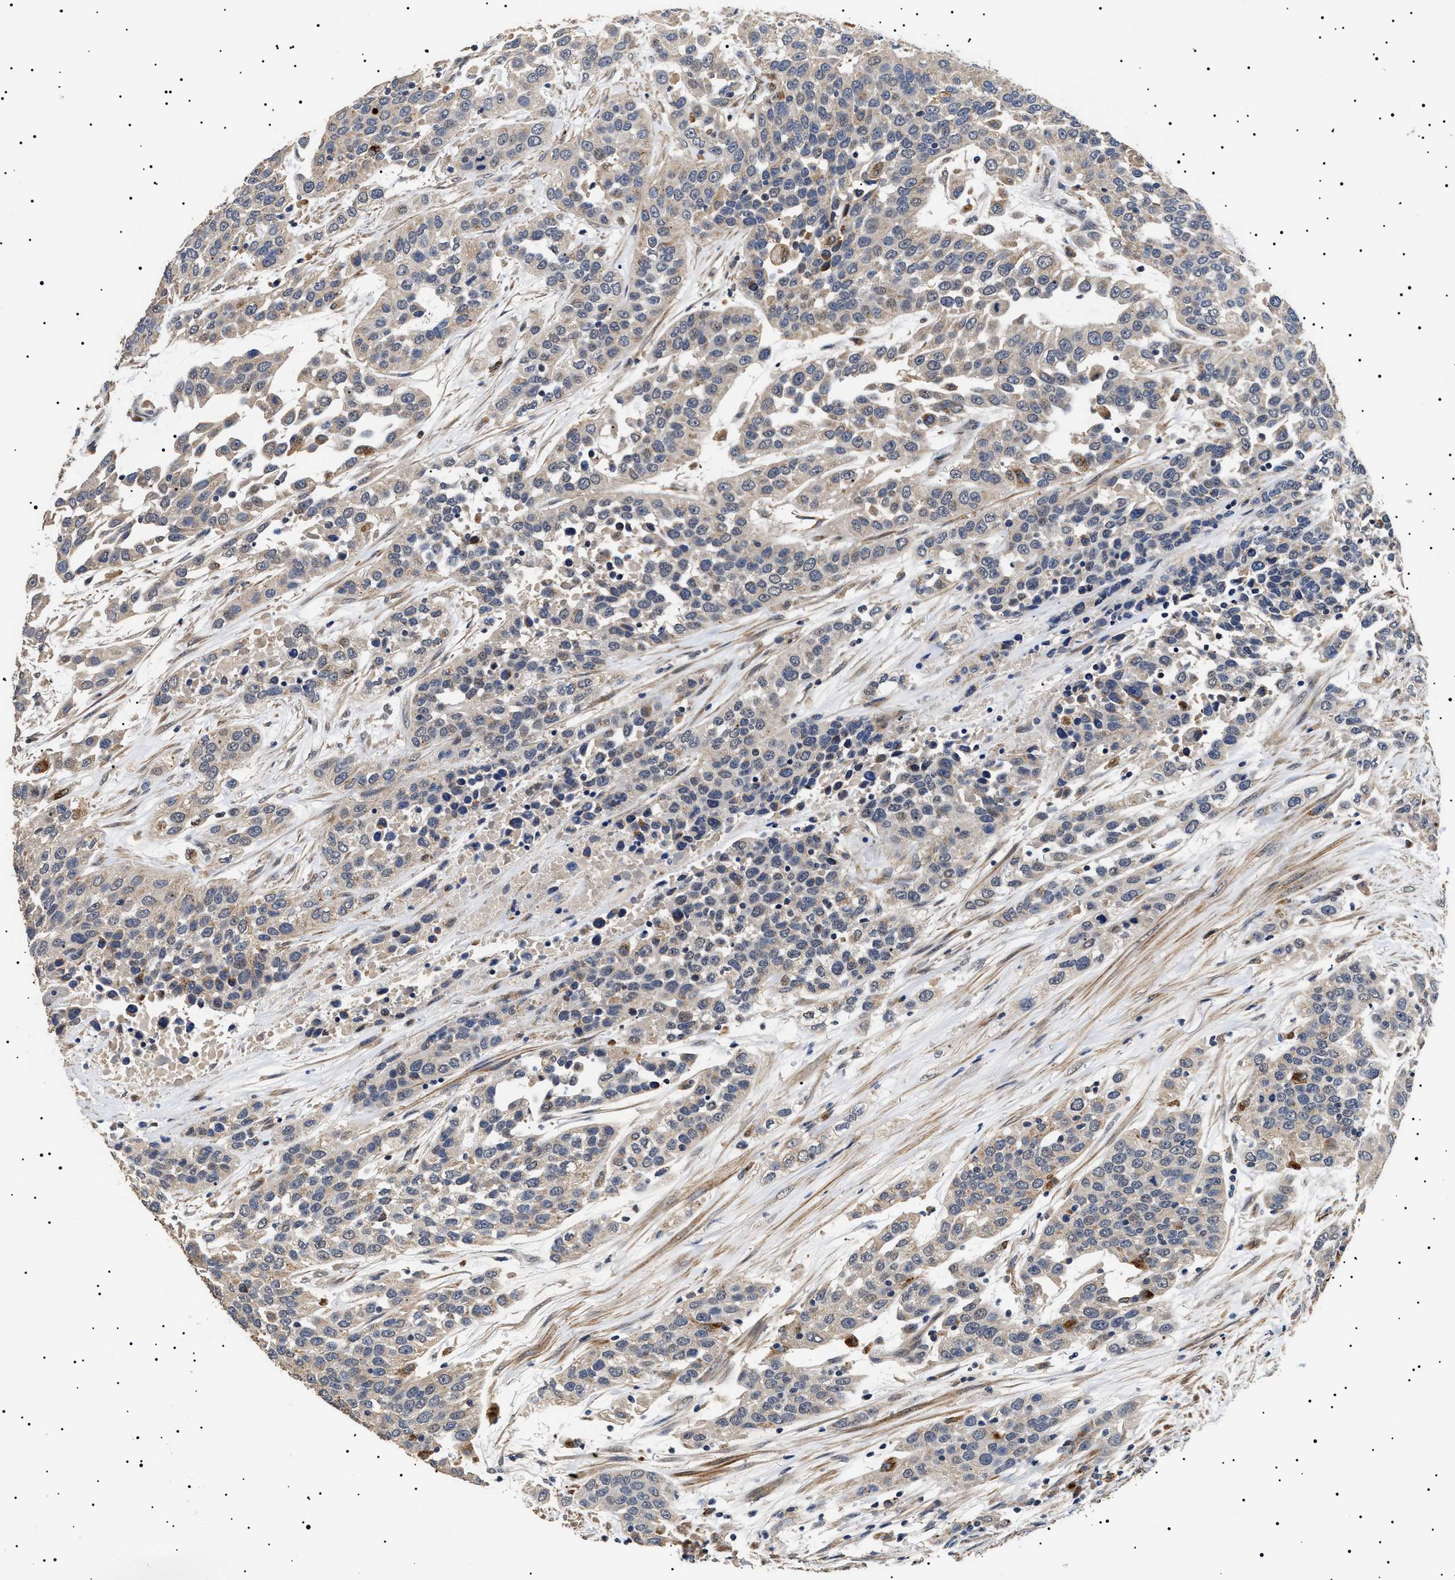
{"staining": {"intensity": "weak", "quantity": "25%-75%", "location": "cytoplasmic/membranous"}, "tissue": "urothelial cancer", "cell_type": "Tumor cells", "image_type": "cancer", "snomed": [{"axis": "morphology", "description": "Urothelial carcinoma, High grade"}, {"axis": "topography", "description": "Urinary bladder"}], "caption": "A high-resolution micrograph shows IHC staining of urothelial cancer, which shows weak cytoplasmic/membranous expression in about 25%-75% of tumor cells.", "gene": "RAB34", "patient": {"sex": "female", "age": 80}}